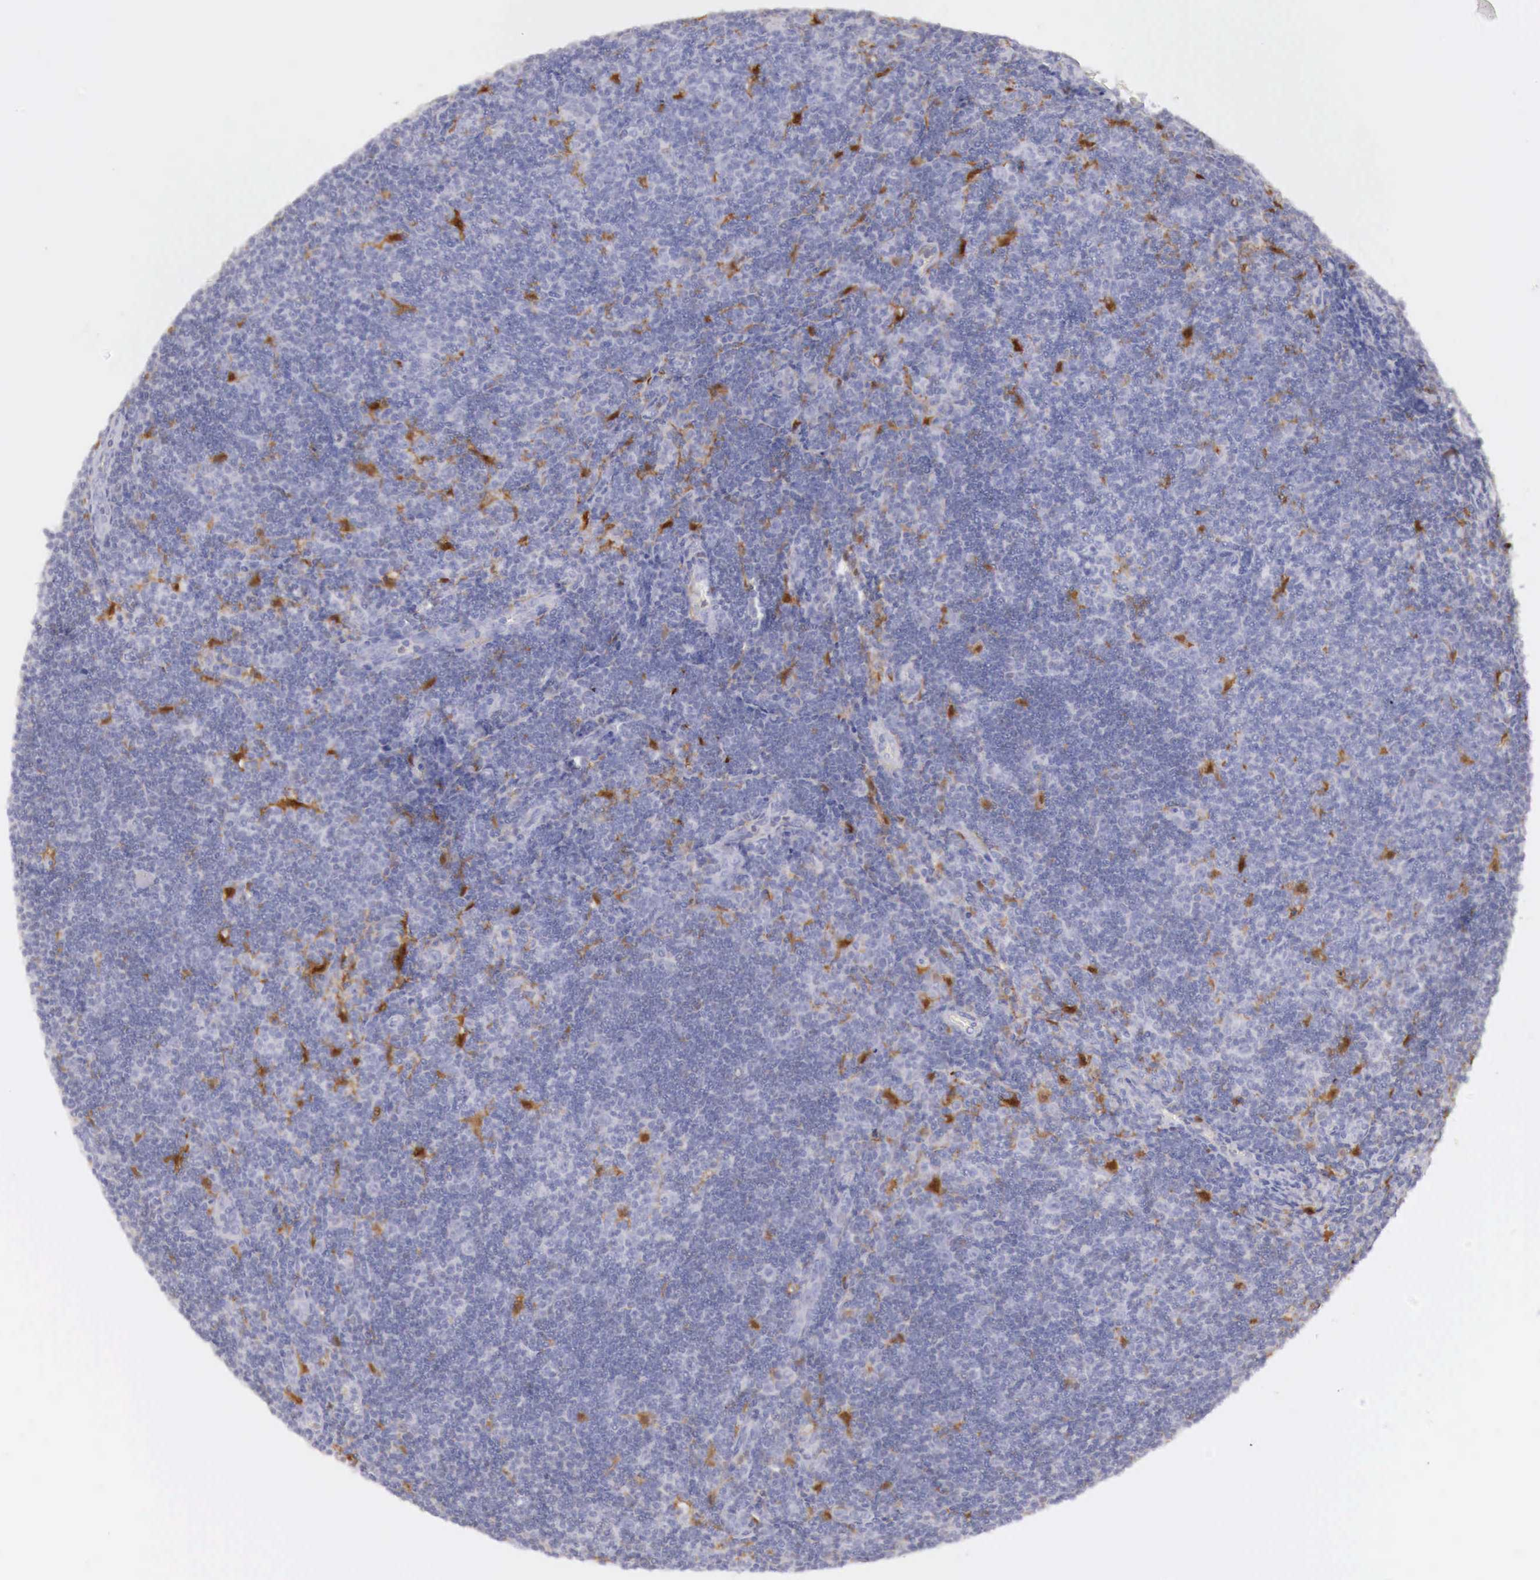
{"staining": {"intensity": "negative", "quantity": "none", "location": "none"}, "tissue": "lymphoma", "cell_type": "Tumor cells", "image_type": "cancer", "snomed": [{"axis": "morphology", "description": "Malignant lymphoma, non-Hodgkin's type, Low grade"}, {"axis": "topography", "description": "Lymph node"}], "caption": "High magnification brightfield microscopy of lymphoma stained with DAB (brown) and counterstained with hematoxylin (blue): tumor cells show no significant positivity. The staining is performed using DAB brown chromogen with nuclei counter-stained in using hematoxylin.", "gene": "RENBP", "patient": {"sex": "male", "age": 49}}